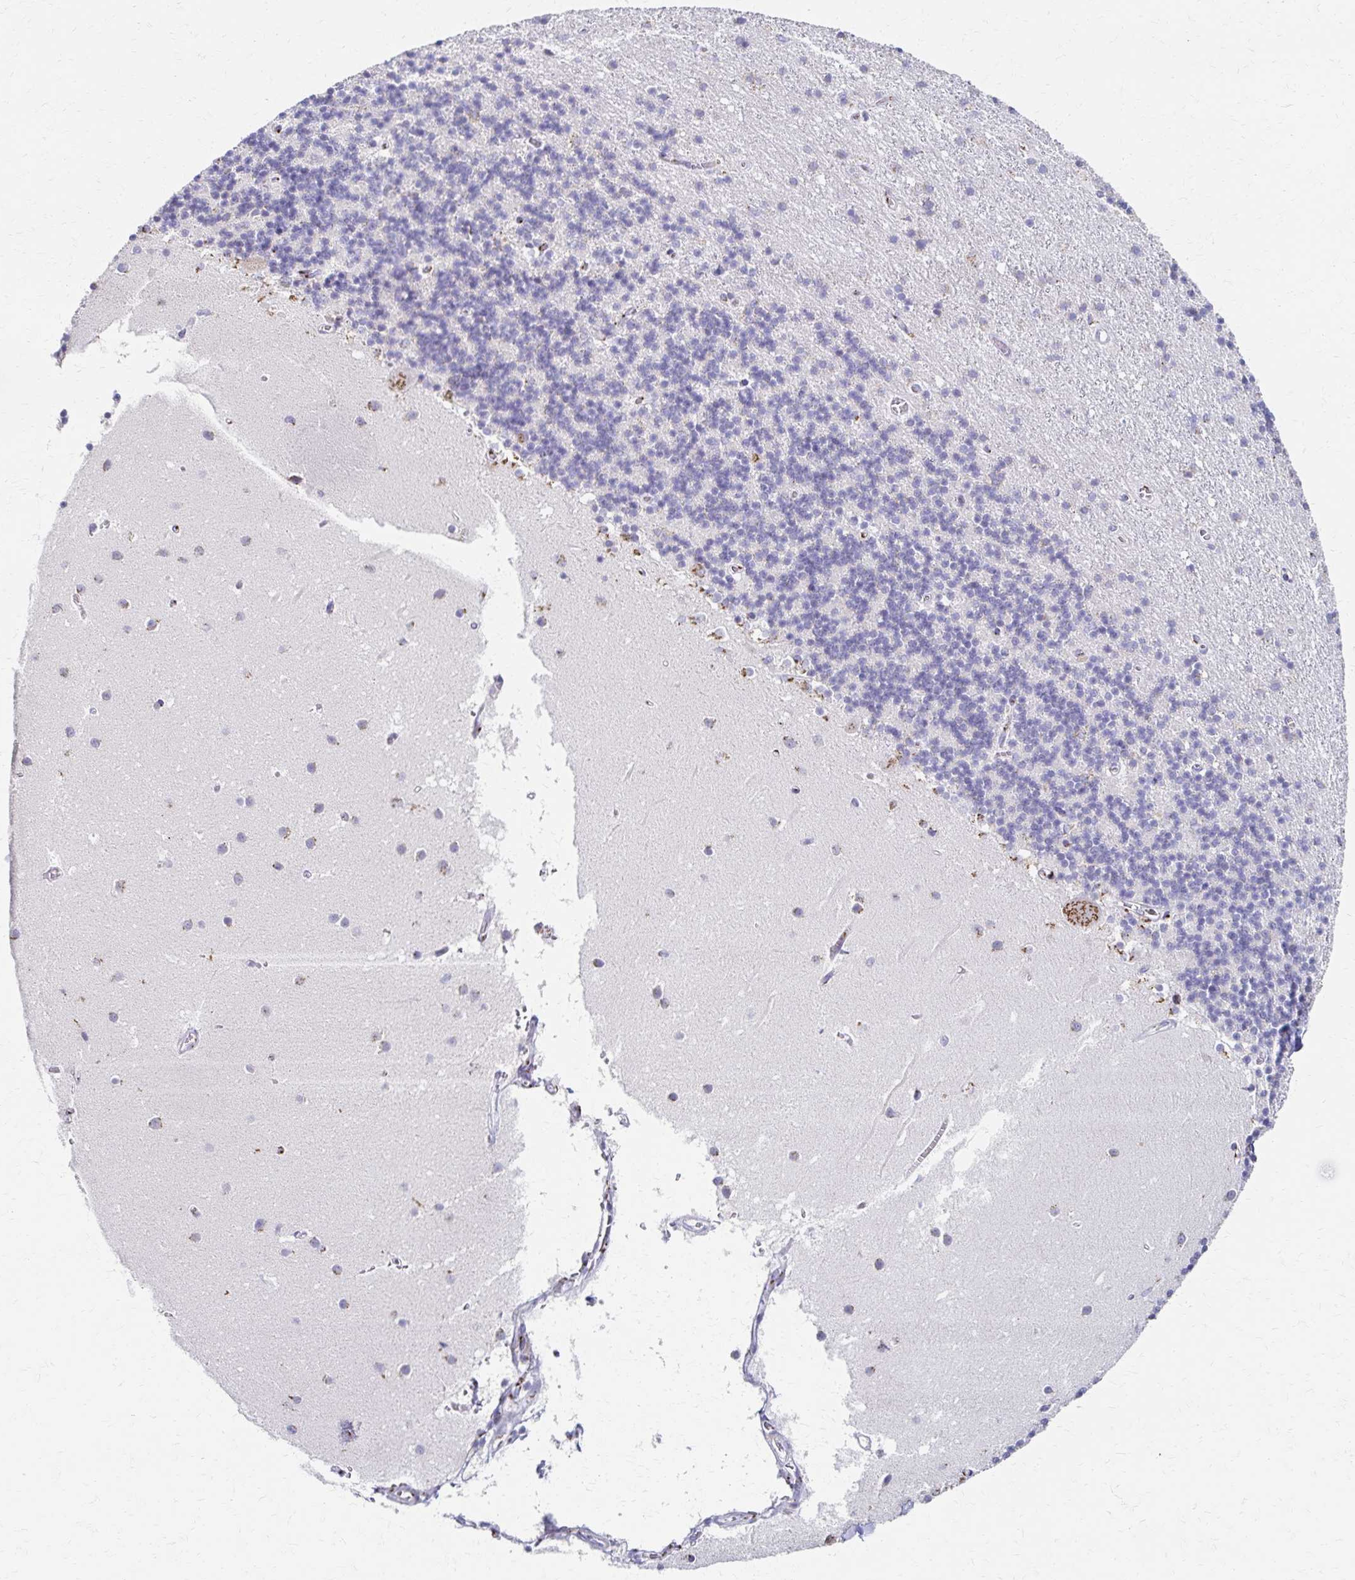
{"staining": {"intensity": "moderate", "quantity": "<25%", "location": "cytoplasmic/membranous"}, "tissue": "cerebellum", "cell_type": "Cells in granular layer", "image_type": "normal", "snomed": [{"axis": "morphology", "description": "Normal tissue, NOS"}, {"axis": "topography", "description": "Cerebellum"}], "caption": "DAB immunohistochemical staining of normal cerebellum reveals moderate cytoplasmic/membranous protein expression in approximately <25% of cells in granular layer. (IHC, brightfield microscopy, high magnification).", "gene": "ENSG00000254692", "patient": {"sex": "male", "age": 54}}